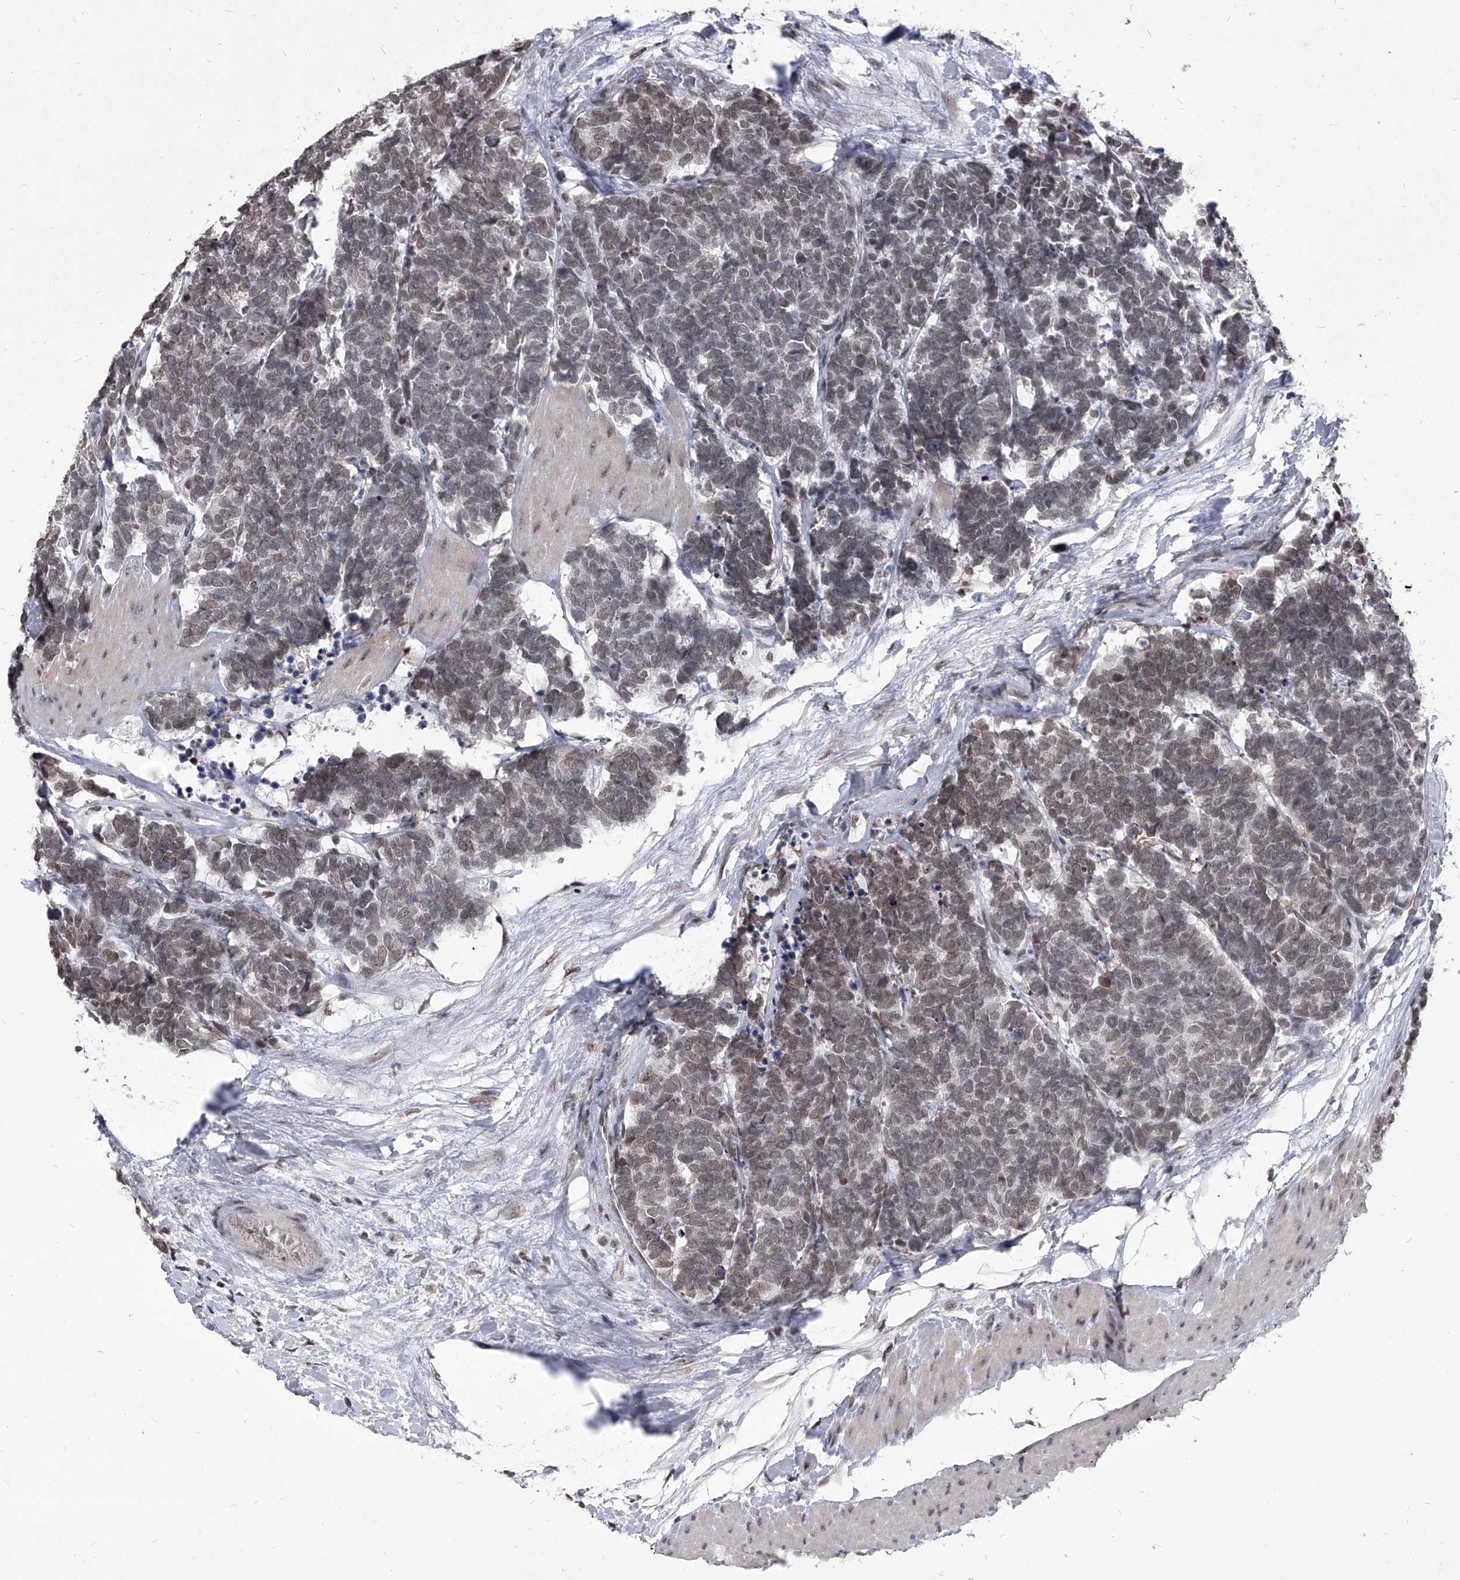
{"staining": {"intensity": "weak", "quantity": ">75%", "location": "nuclear"}, "tissue": "carcinoid", "cell_type": "Tumor cells", "image_type": "cancer", "snomed": [{"axis": "morphology", "description": "Carcinoma, NOS"}, {"axis": "morphology", "description": "Carcinoid, malignant, NOS"}, {"axis": "topography", "description": "Urinary bladder"}], "caption": "IHC photomicrograph of neoplastic tissue: carcinoid stained using immunohistochemistry (IHC) demonstrates low levels of weak protein expression localized specifically in the nuclear of tumor cells, appearing as a nuclear brown color.", "gene": "PPIL4", "patient": {"sex": "male", "age": 57}}